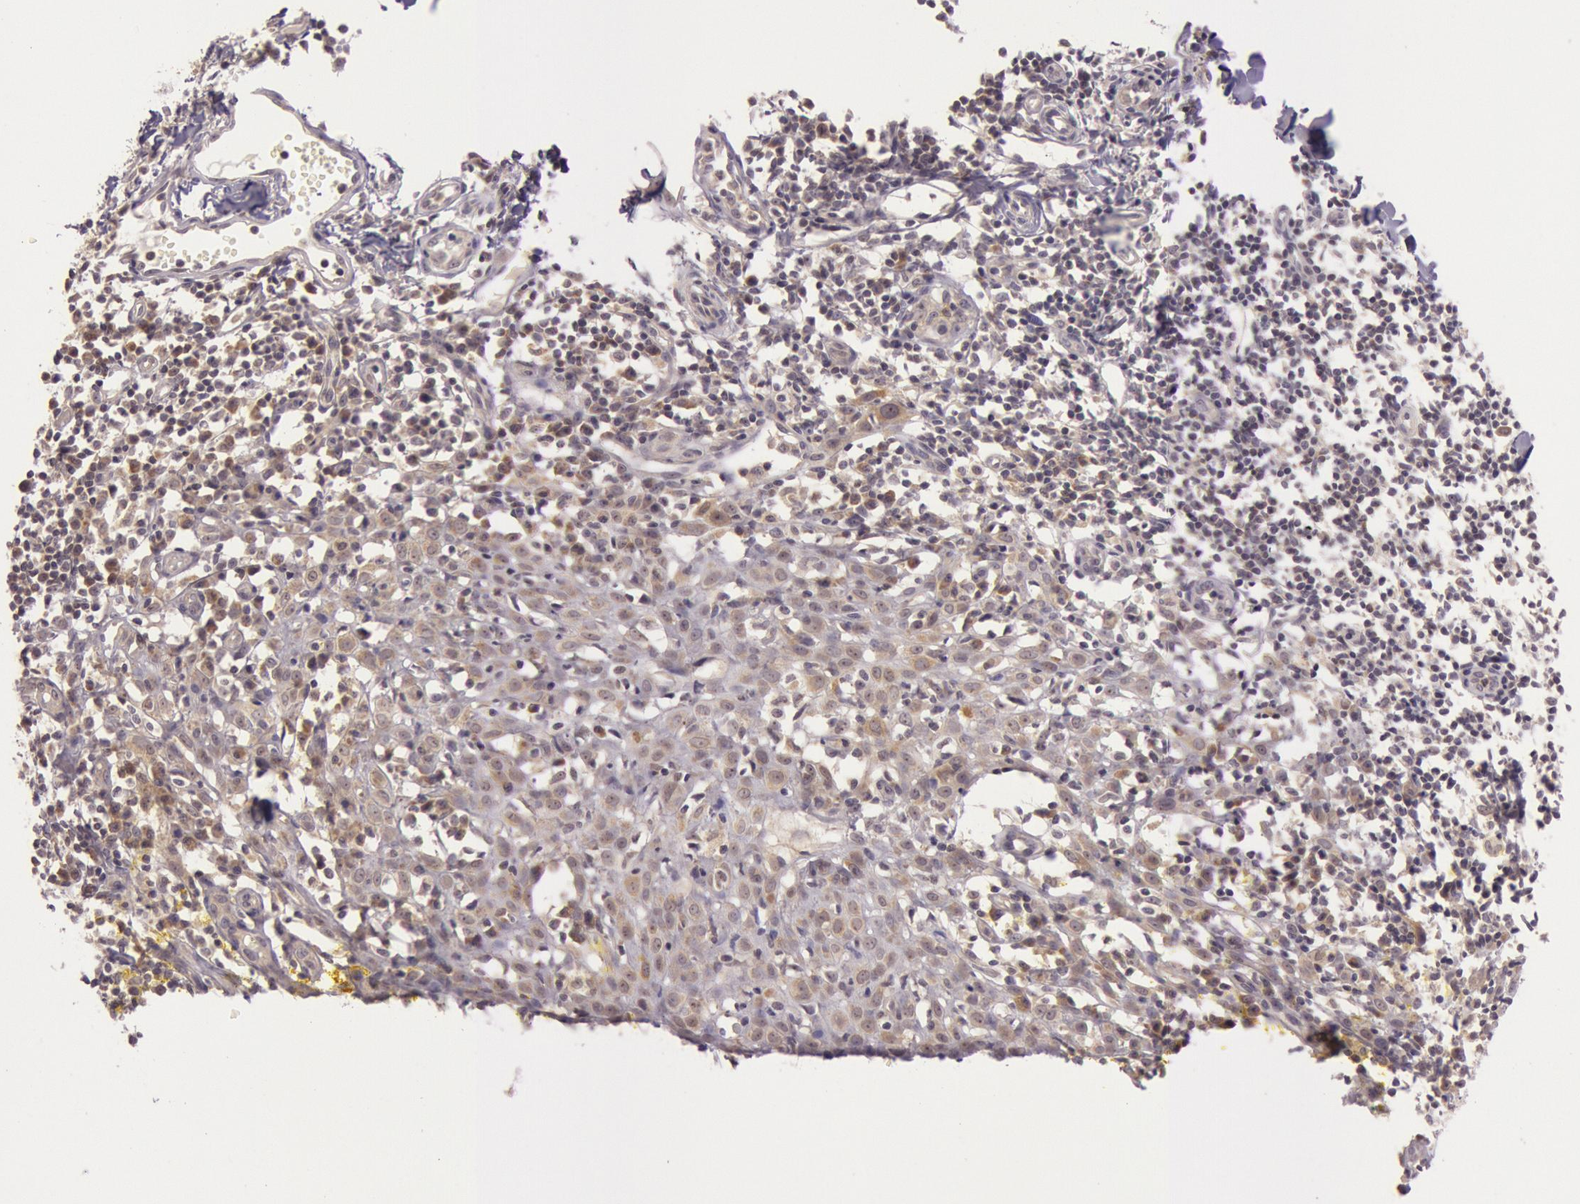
{"staining": {"intensity": "moderate", "quantity": ">75%", "location": "cytoplasmic/membranous,nuclear"}, "tissue": "melanoma", "cell_type": "Tumor cells", "image_type": "cancer", "snomed": [{"axis": "morphology", "description": "Malignant melanoma, NOS"}, {"axis": "topography", "description": "Skin"}], "caption": "This image exhibits immunohistochemistry (IHC) staining of human melanoma, with medium moderate cytoplasmic/membranous and nuclear positivity in about >75% of tumor cells.", "gene": "CDK16", "patient": {"sex": "female", "age": 52}}